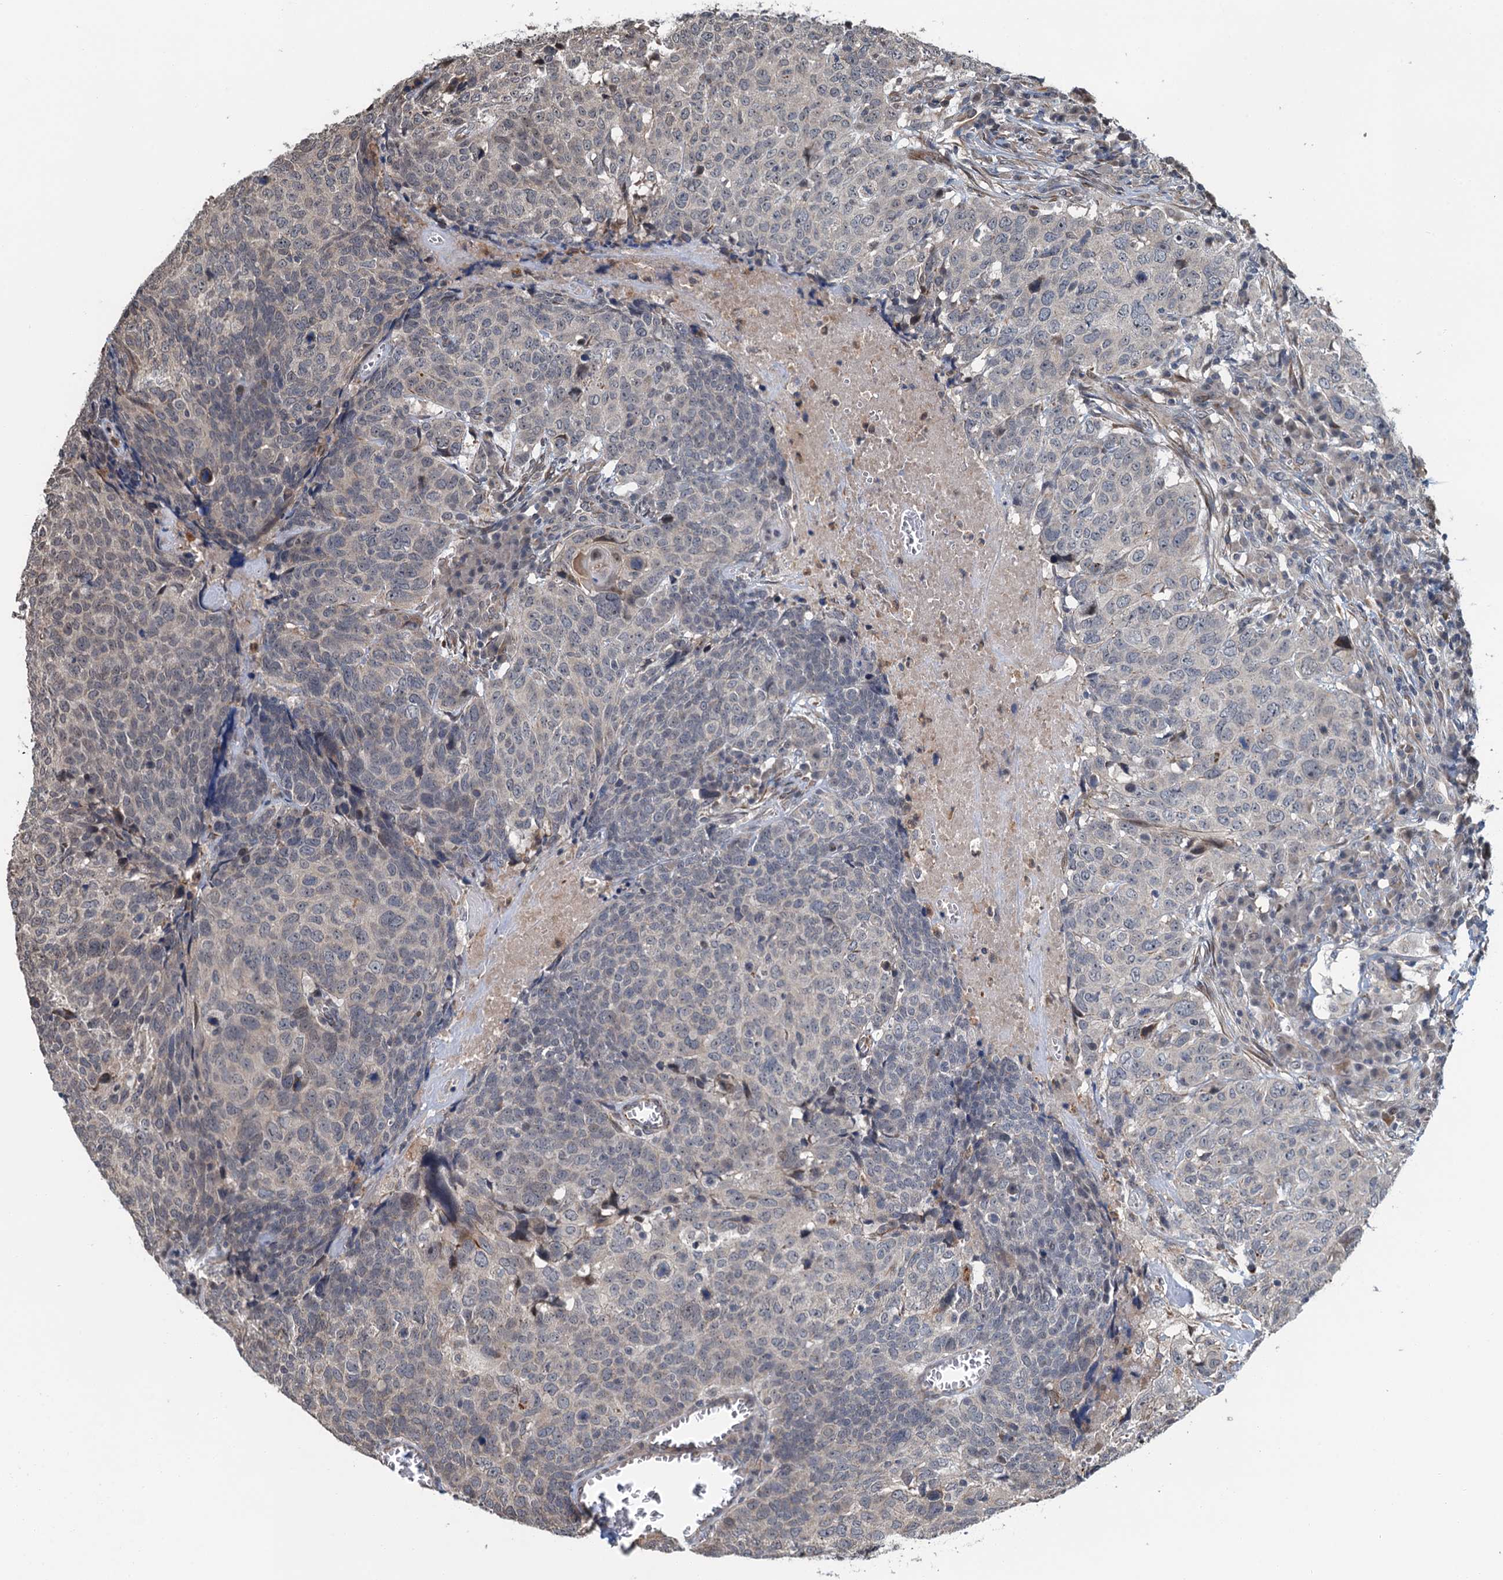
{"staining": {"intensity": "negative", "quantity": "none", "location": "none"}, "tissue": "head and neck cancer", "cell_type": "Tumor cells", "image_type": "cancer", "snomed": [{"axis": "morphology", "description": "Squamous cell carcinoma, NOS"}, {"axis": "topography", "description": "Head-Neck"}], "caption": "Tumor cells show no significant protein expression in head and neck cancer (squamous cell carcinoma).", "gene": "WHAMM", "patient": {"sex": "male", "age": 66}}